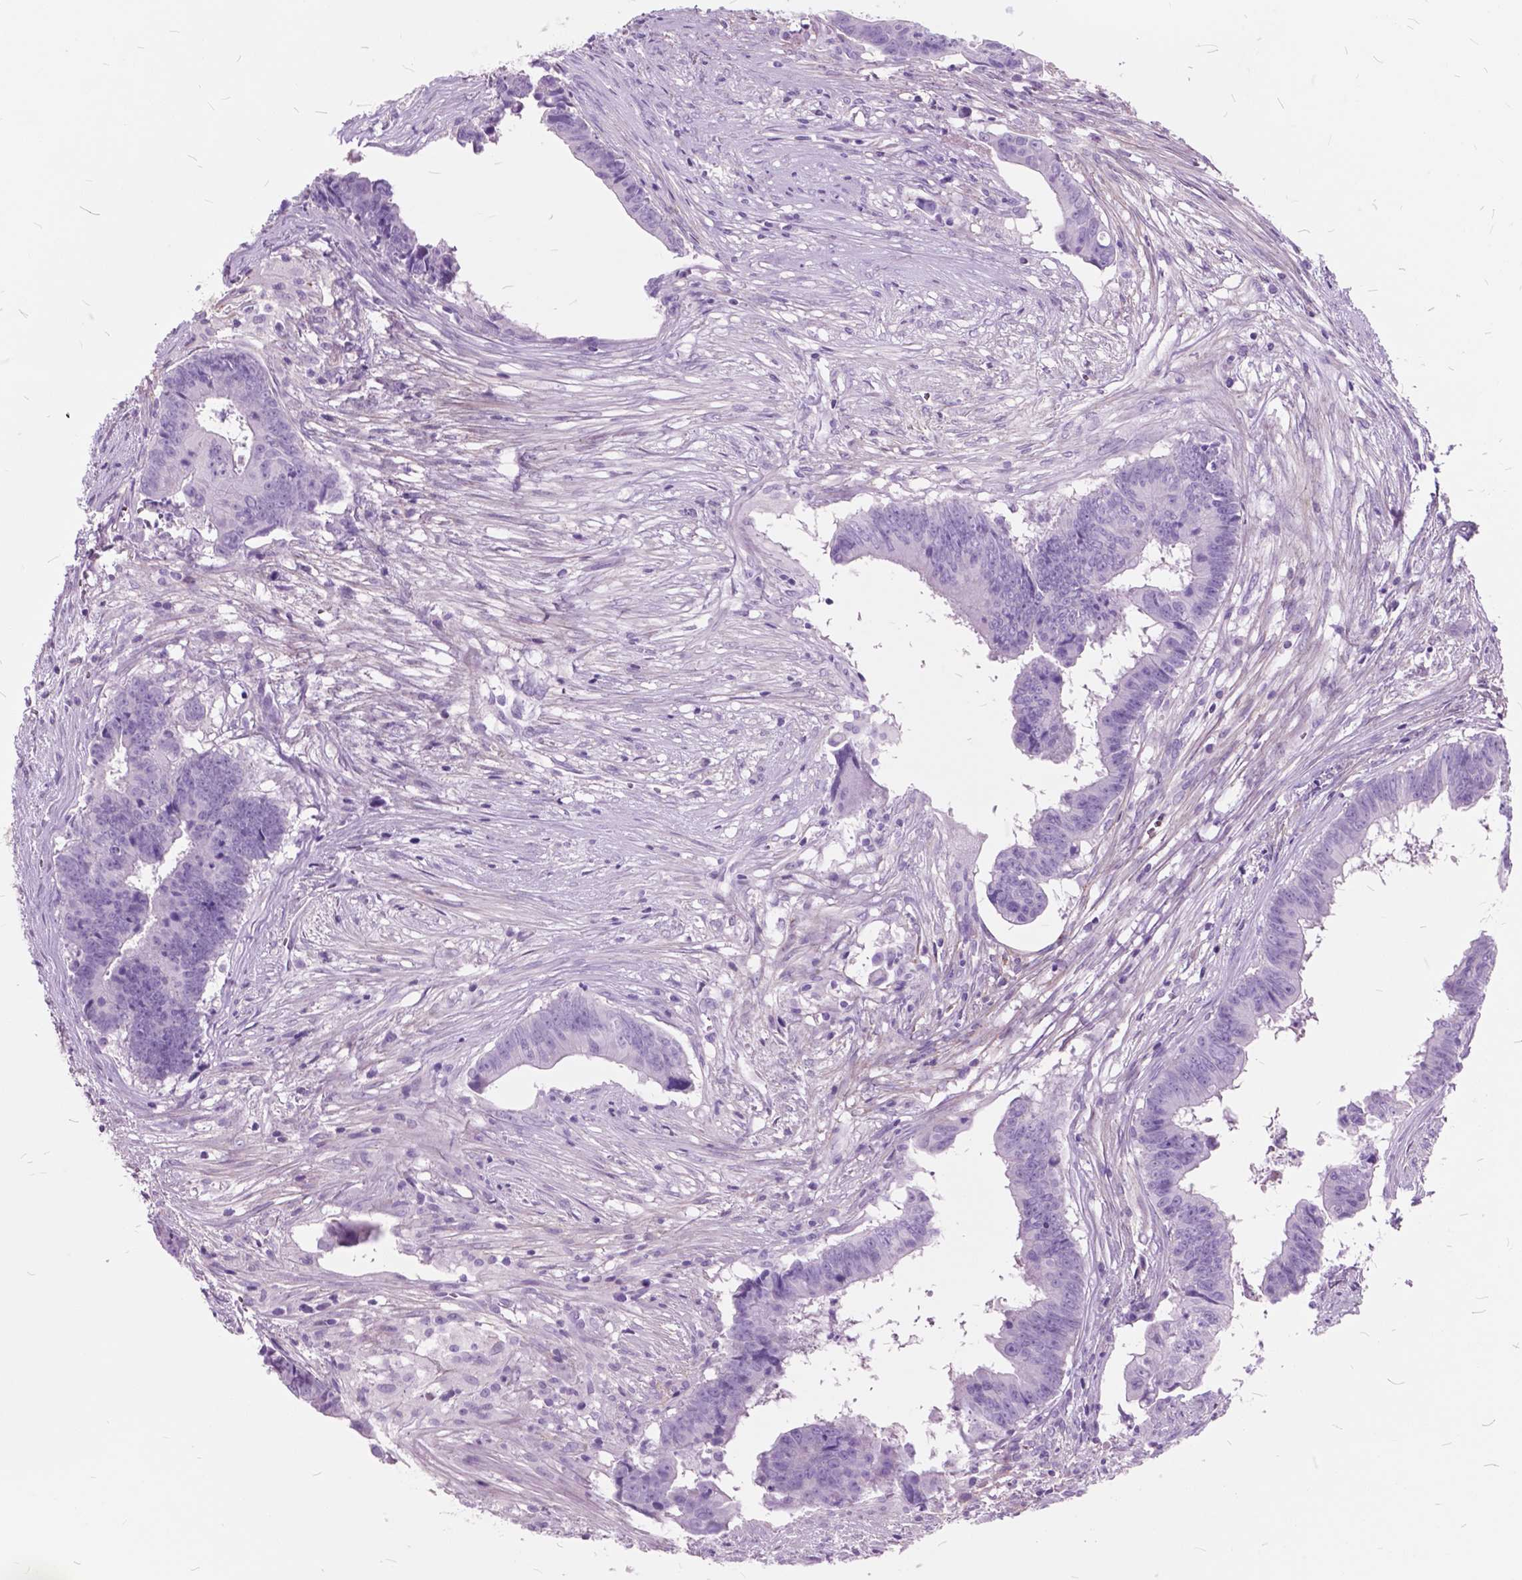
{"staining": {"intensity": "negative", "quantity": "none", "location": "none"}, "tissue": "colorectal cancer", "cell_type": "Tumor cells", "image_type": "cancer", "snomed": [{"axis": "morphology", "description": "Adenocarcinoma, NOS"}, {"axis": "topography", "description": "Colon"}], "caption": "Immunohistochemical staining of human adenocarcinoma (colorectal) reveals no significant staining in tumor cells.", "gene": "GDF9", "patient": {"sex": "female", "age": 82}}